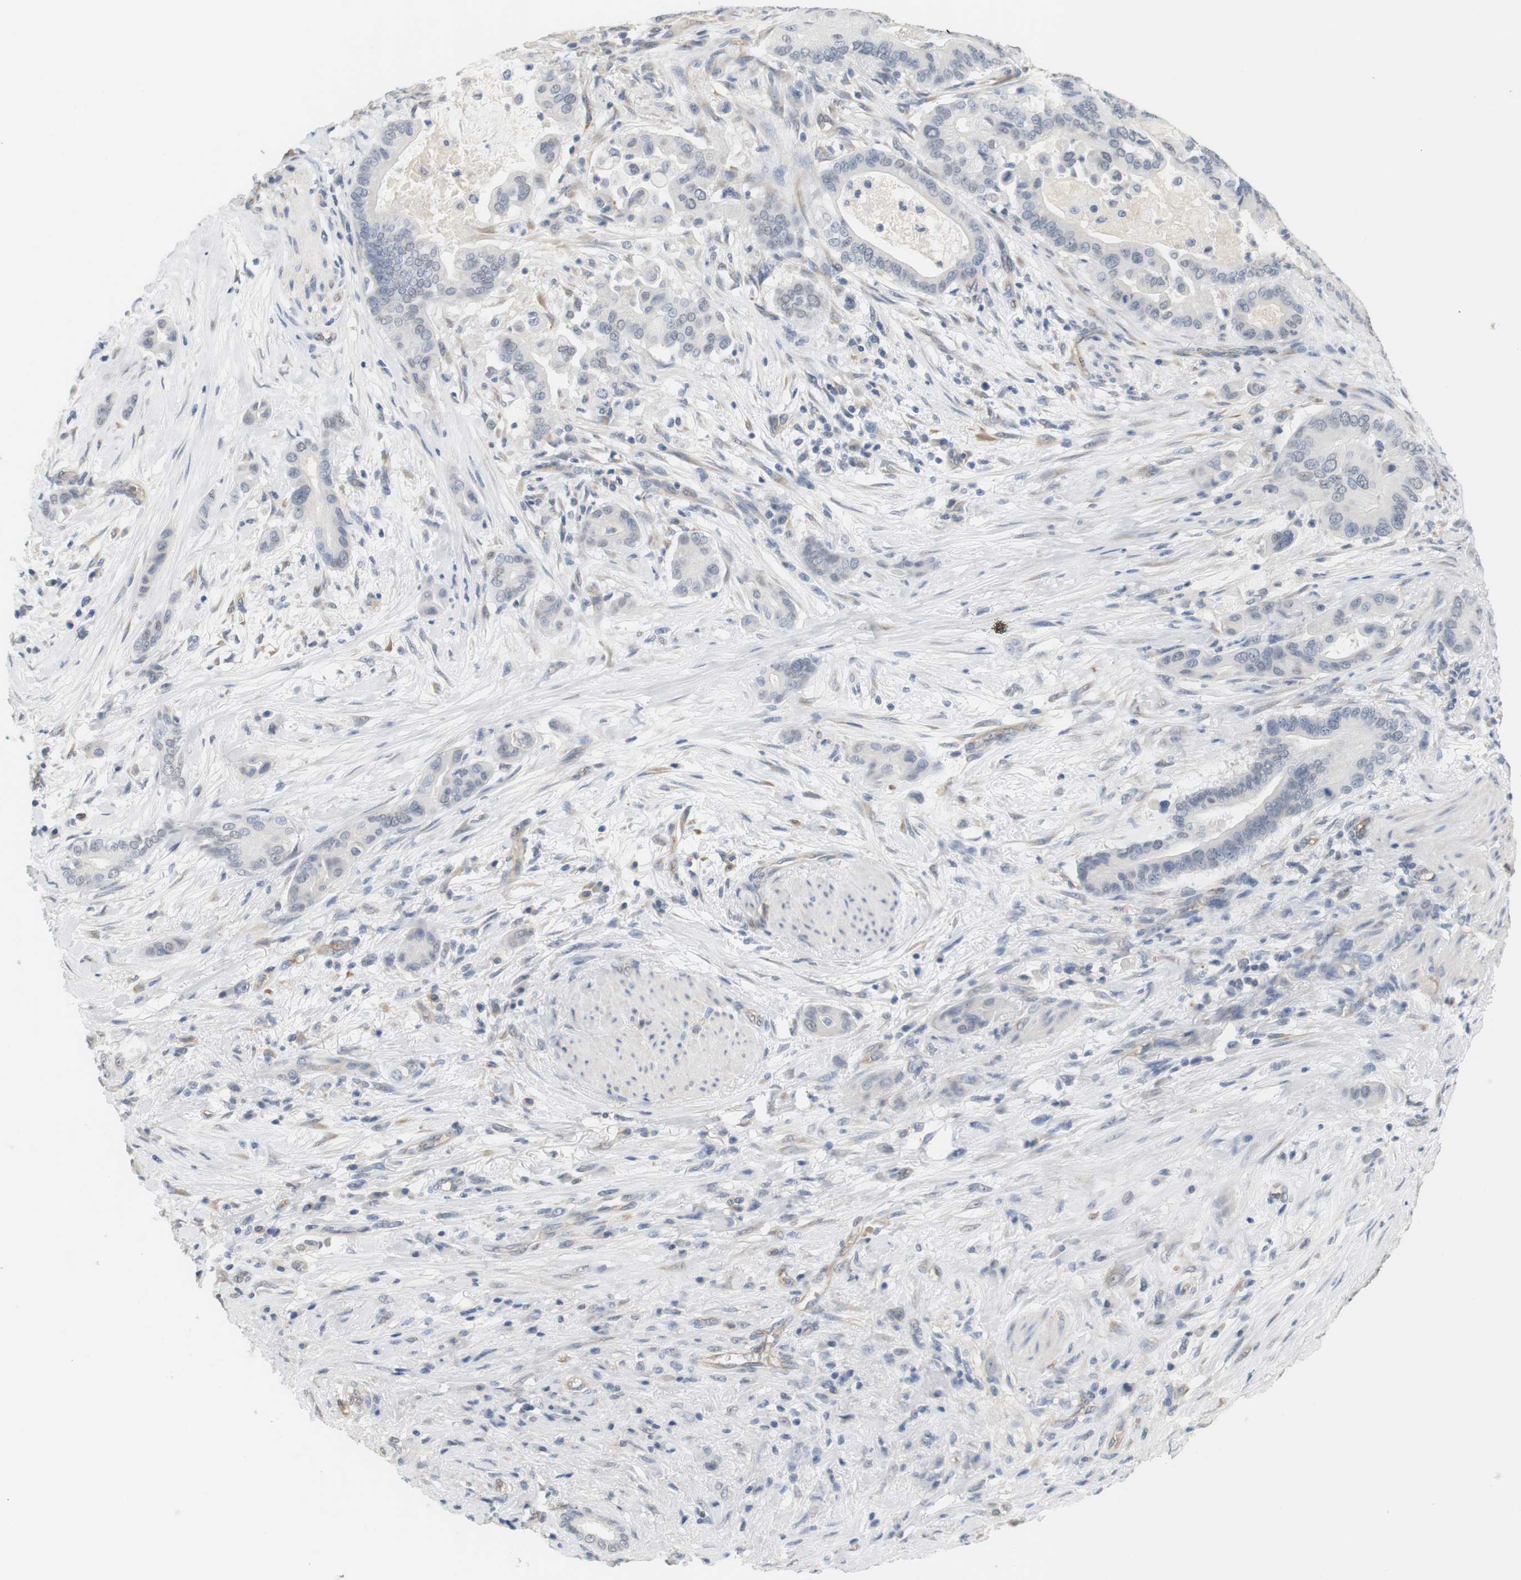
{"staining": {"intensity": "negative", "quantity": "none", "location": "none"}, "tissue": "pancreatic cancer", "cell_type": "Tumor cells", "image_type": "cancer", "snomed": [{"axis": "morphology", "description": "Normal tissue, NOS"}, {"axis": "morphology", "description": "Adenocarcinoma, NOS"}, {"axis": "topography", "description": "Pancreas"}], "caption": "This histopathology image is of pancreatic cancer (adenocarcinoma) stained with immunohistochemistry (IHC) to label a protein in brown with the nuclei are counter-stained blue. There is no expression in tumor cells.", "gene": "OSR1", "patient": {"sex": "male", "age": 63}}